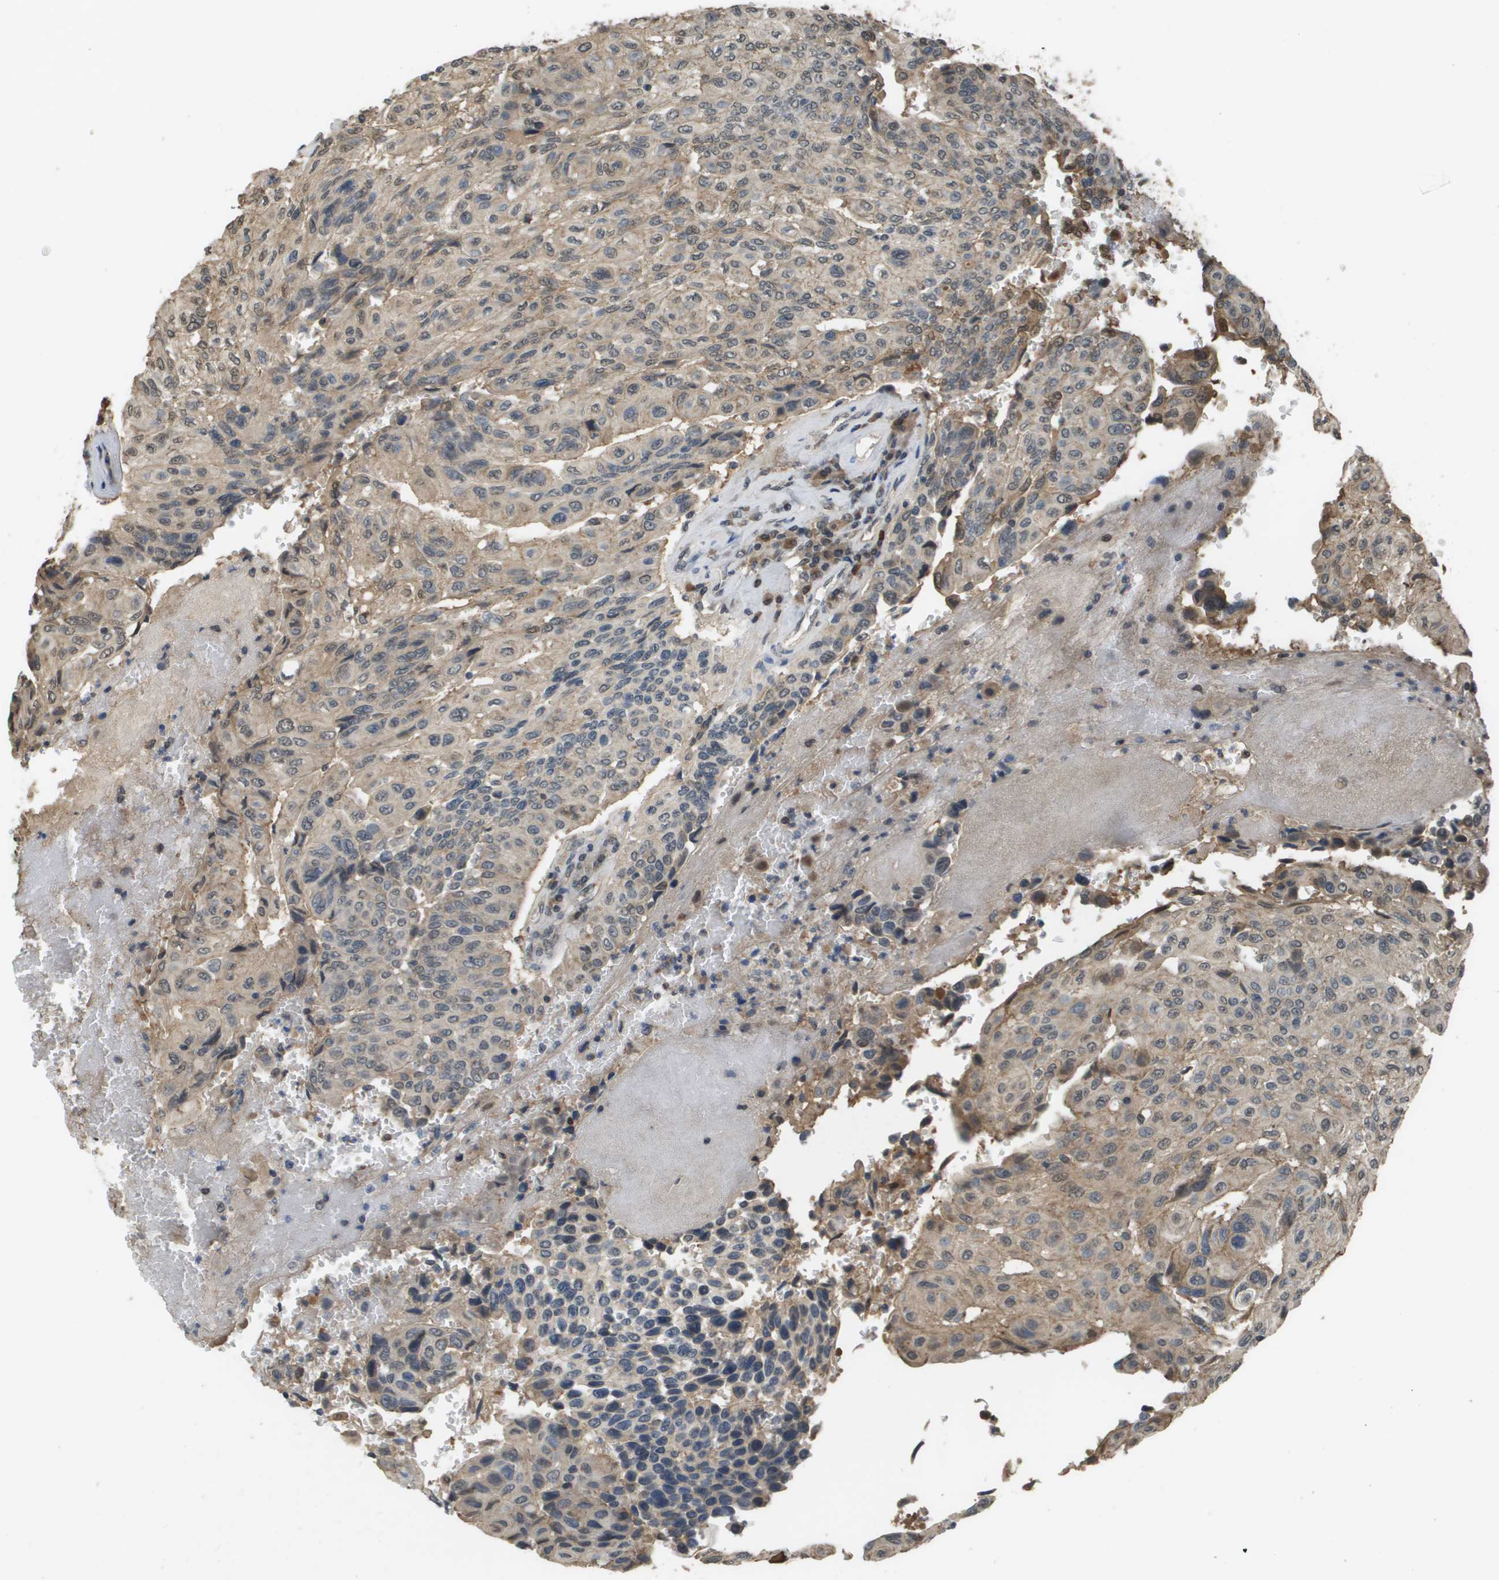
{"staining": {"intensity": "weak", "quantity": "25%-75%", "location": "cytoplasmic/membranous"}, "tissue": "urothelial cancer", "cell_type": "Tumor cells", "image_type": "cancer", "snomed": [{"axis": "morphology", "description": "Urothelial carcinoma, High grade"}, {"axis": "topography", "description": "Urinary bladder"}], "caption": "Immunohistochemical staining of human urothelial carcinoma (high-grade) displays low levels of weak cytoplasmic/membranous positivity in about 25%-75% of tumor cells. (DAB (3,3'-diaminobenzidine) = brown stain, brightfield microscopy at high magnification).", "gene": "NDRG2", "patient": {"sex": "male", "age": 66}}